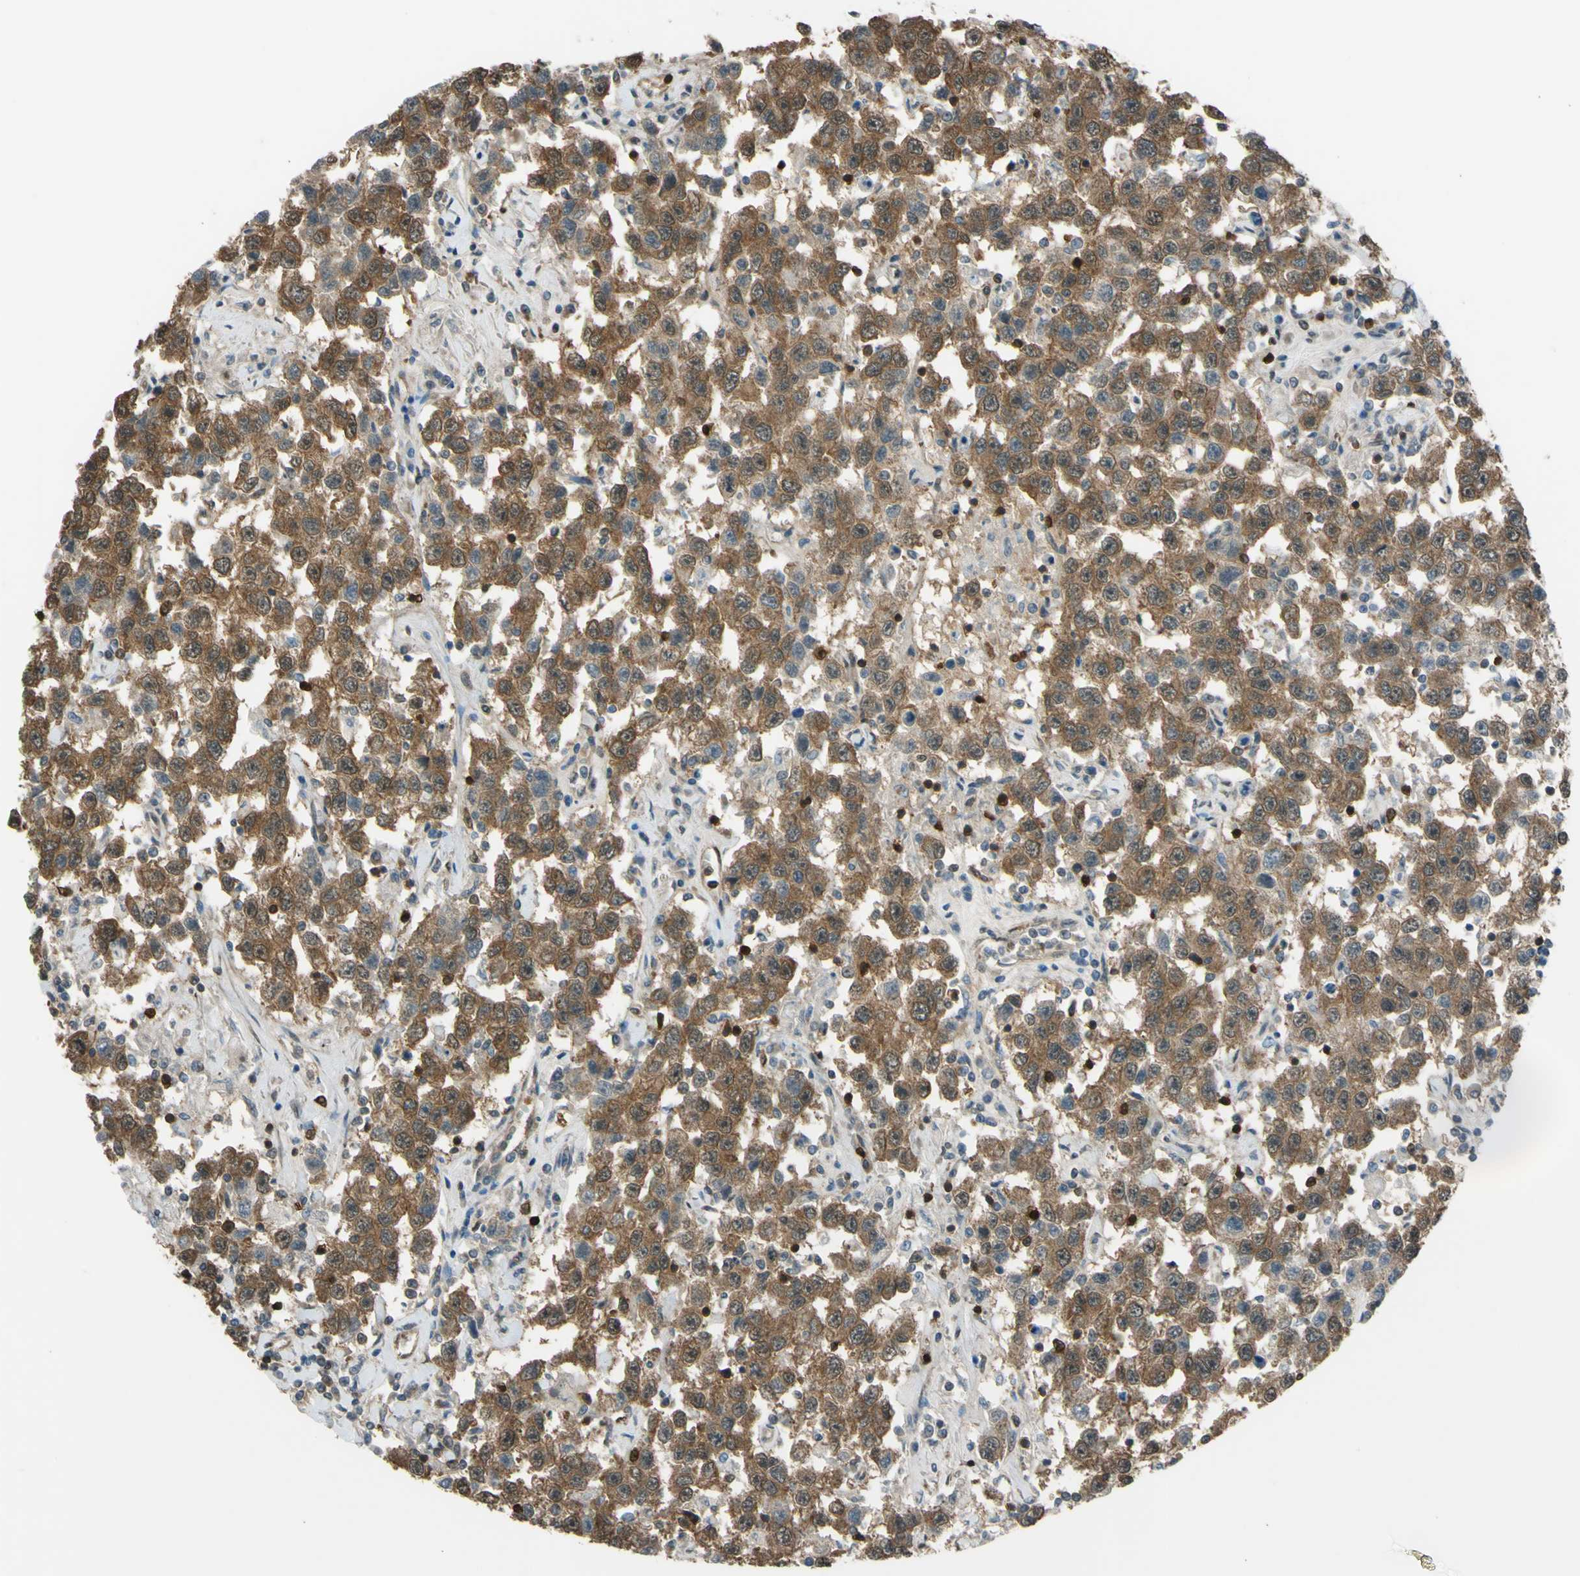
{"staining": {"intensity": "moderate", "quantity": ">75%", "location": "cytoplasmic/membranous"}, "tissue": "testis cancer", "cell_type": "Tumor cells", "image_type": "cancer", "snomed": [{"axis": "morphology", "description": "Seminoma, NOS"}, {"axis": "topography", "description": "Testis"}], "caption": "Testis seminoma stained with a protein marker displays moderate staining in tumor cells.", "gene": "YWHAQ", "patient": {"sex": "male", "age": 41}}